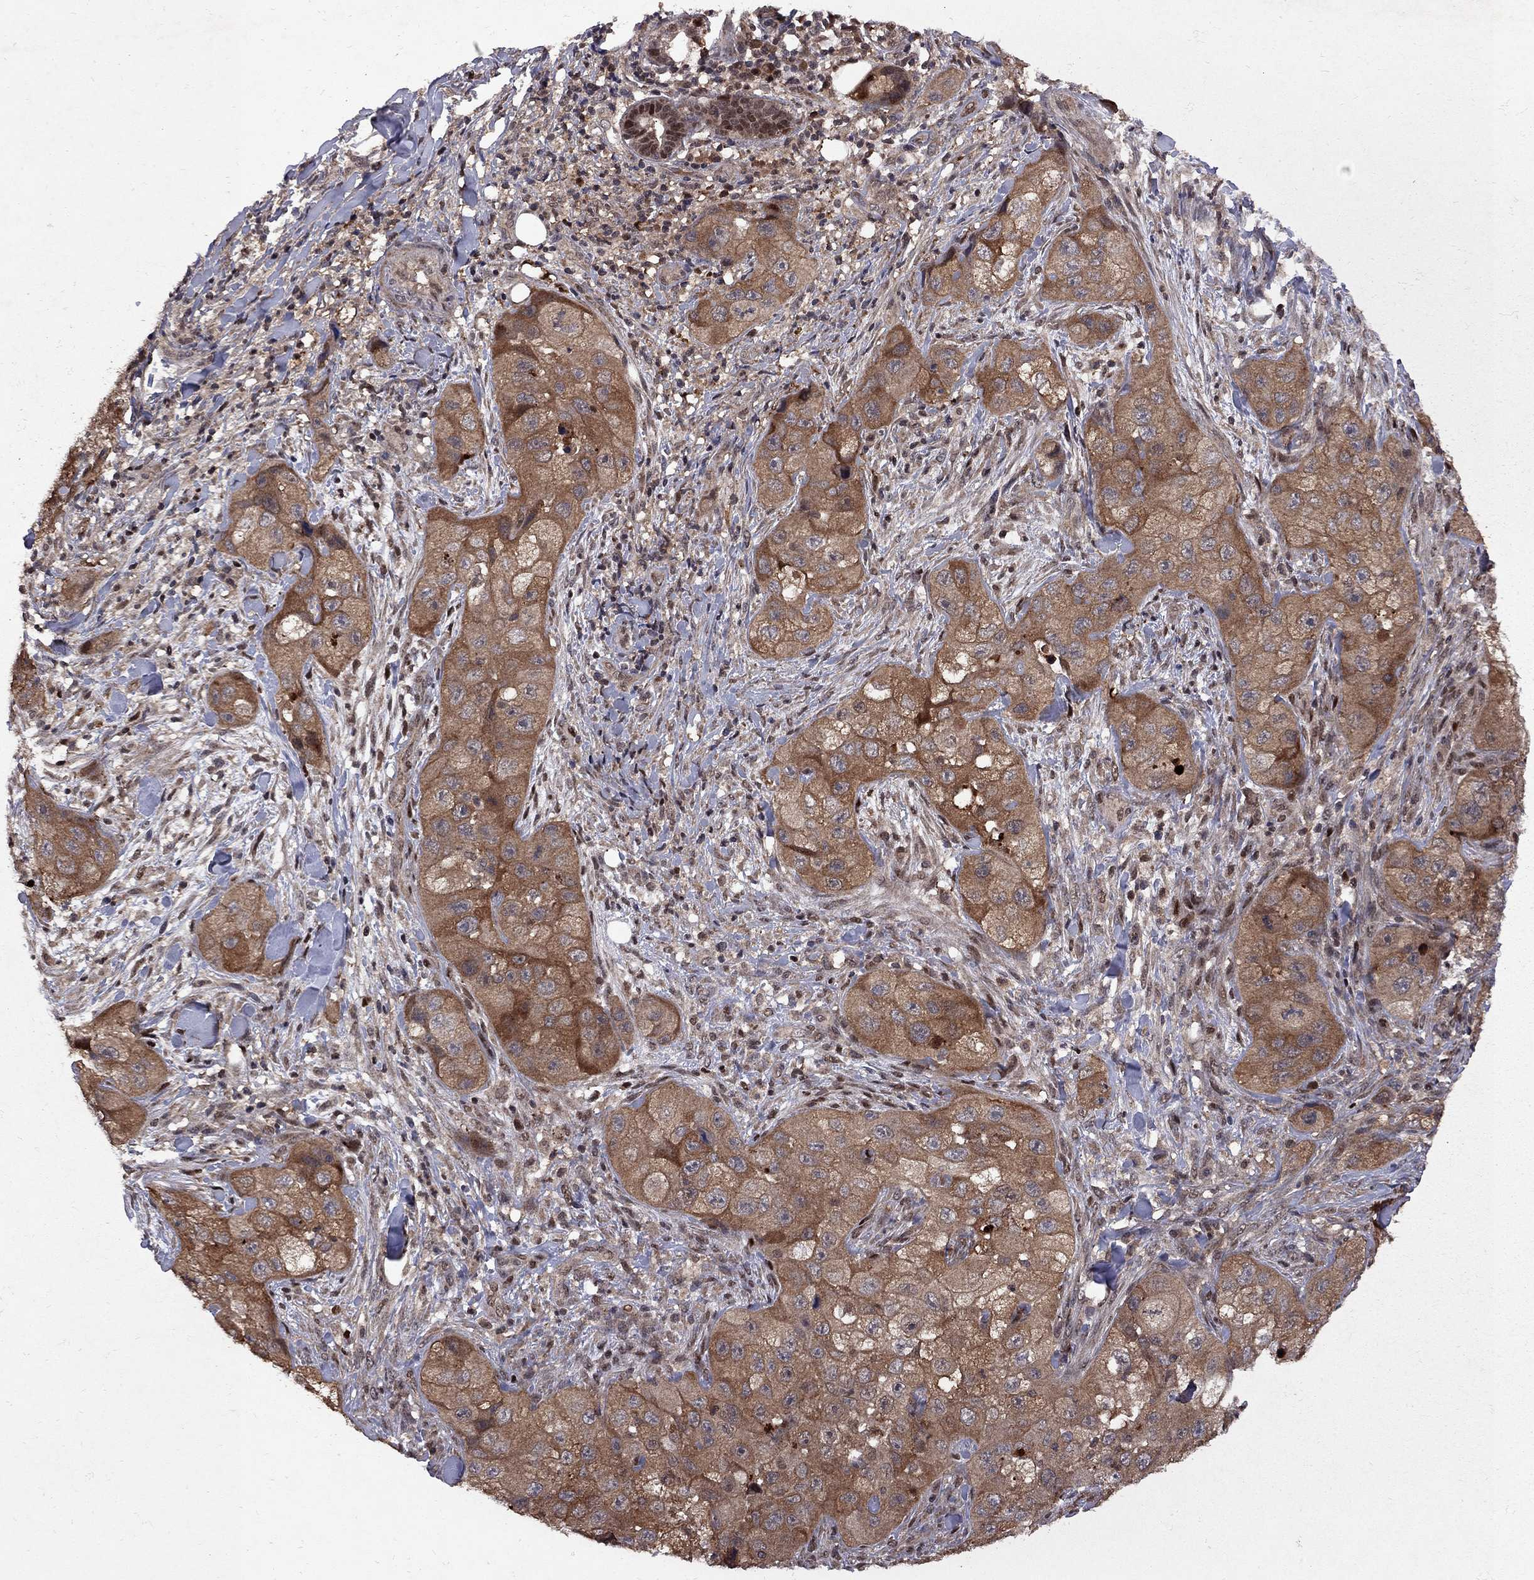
{"staining": {"intensity": "strong", "quantity": ">75%", "location": "cytoplasmic/membranous"}, "tissue": "skin cancer", "cell_type": "Tumor cells", "image_type": "cancer", "snomed": [{"axis": "morphology", "description": "Squamous cell carcinoma, NOS"}, {"axis": "topography", "description": "Skin"}, {"axis": "topography", "description": "Subcutis"}], "caption": "Strong cytoplasmic/membranous protein staining is appreciated in about >75% of tumor cells in skin cancer. (Brightfield microscopy of DAB IHC at high magnification).", "gene": "IPP", "patient": {"sex": "male", "age": 73}}